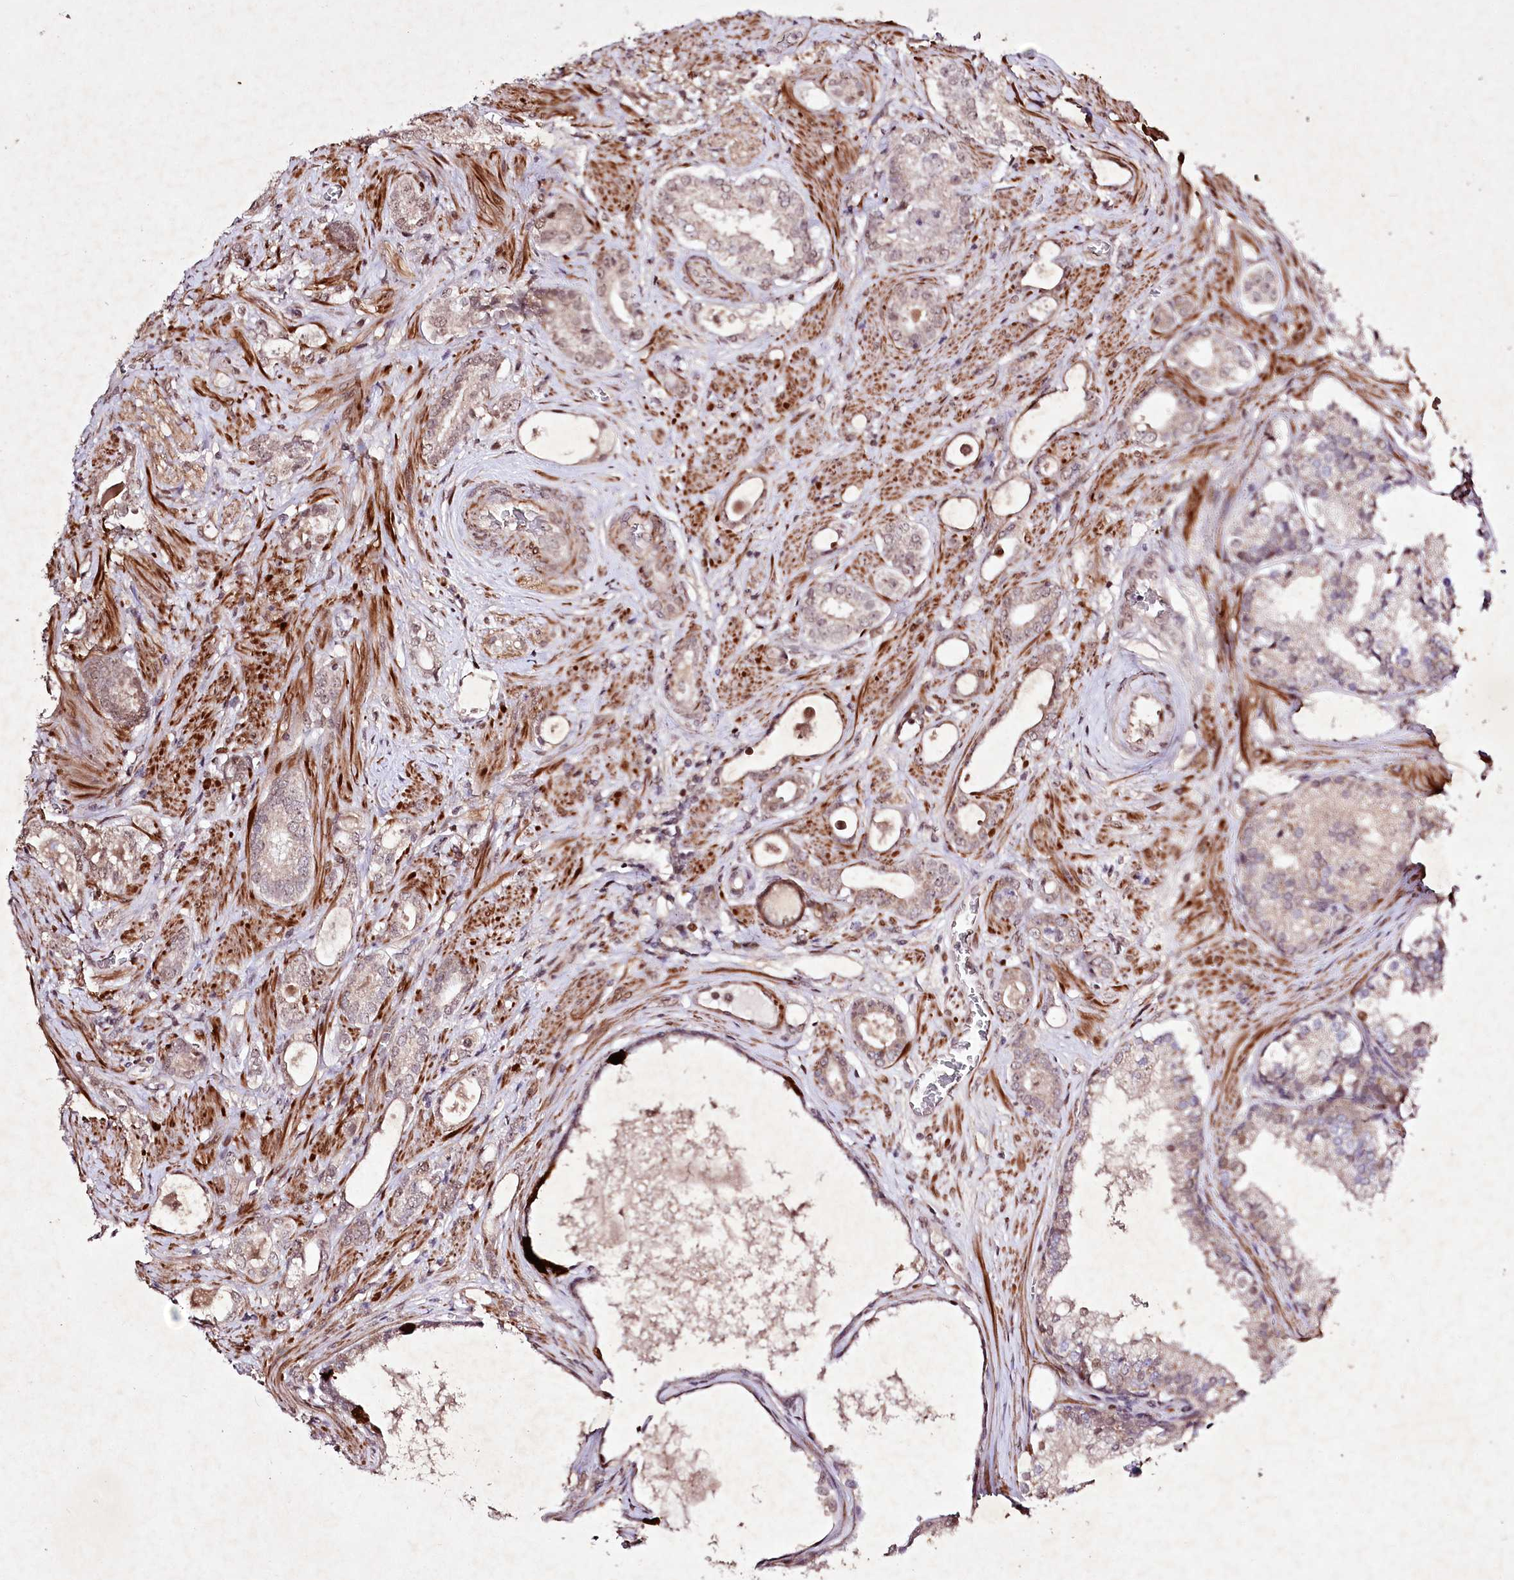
{"staining": {"intensity": "weak", "quantity": "<25%", "location": "cytoplasmic/membranous"}, "tissue": "prostate cancer", "cell_type": "Tumor cells", "image_type": "cancer", "snomed": [{"axis": "morphology", "description": "Adenocarcinoma, High grade"}, {"axis": "topography", "description": "Prostate"}], "caption": "IHC histopathology image of neoplastic tissue: human high-grade adenocarcinoma (prostate) stained with DAB displays no significant protein expression in tumor cells. Nuclei are stained in blue.", "gene": "DMP1", "patient": {"sex": "male", "age": 58}}